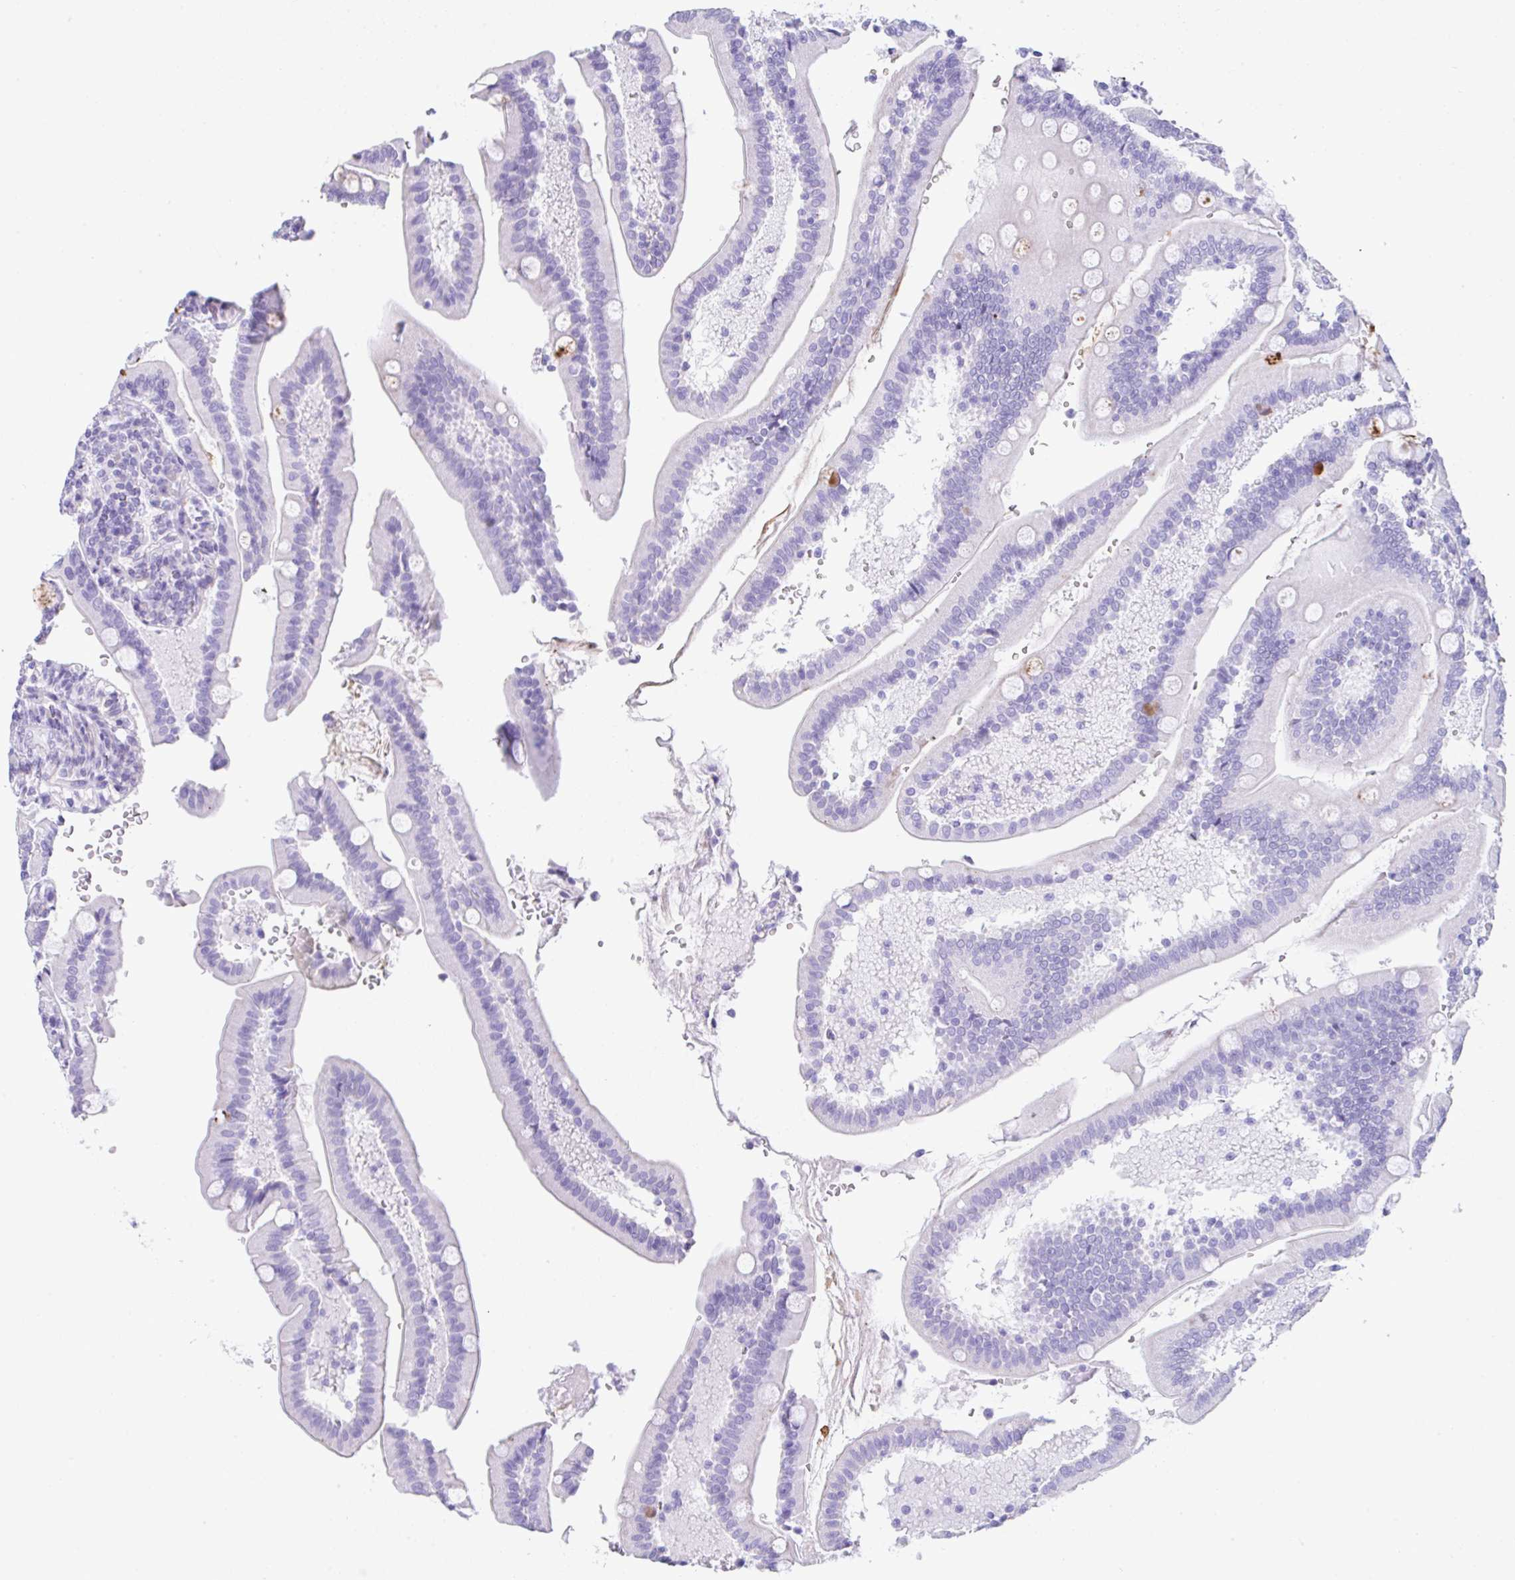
{"staining": {"intensity": "strong", "quantity": "<25%", "location": "cytoplasmic/membranous"}, "tissue": "duodenum", "cell_type": "Glandular cells", "image_type": "normal", "snomed": [{"axis": "morphology", "description": "Normal tissue, NOS"}, {"axis": "topography", "description": "Duodenum"}], "caption": "Protein positivity by IHC demonstrates strong cytoplasmic/membranous staining in approximately <25% of glandular cells in unremarkable duodenum.", "gene": "NDUFAF8", "patient": {"sex": "female", "age": 67}}